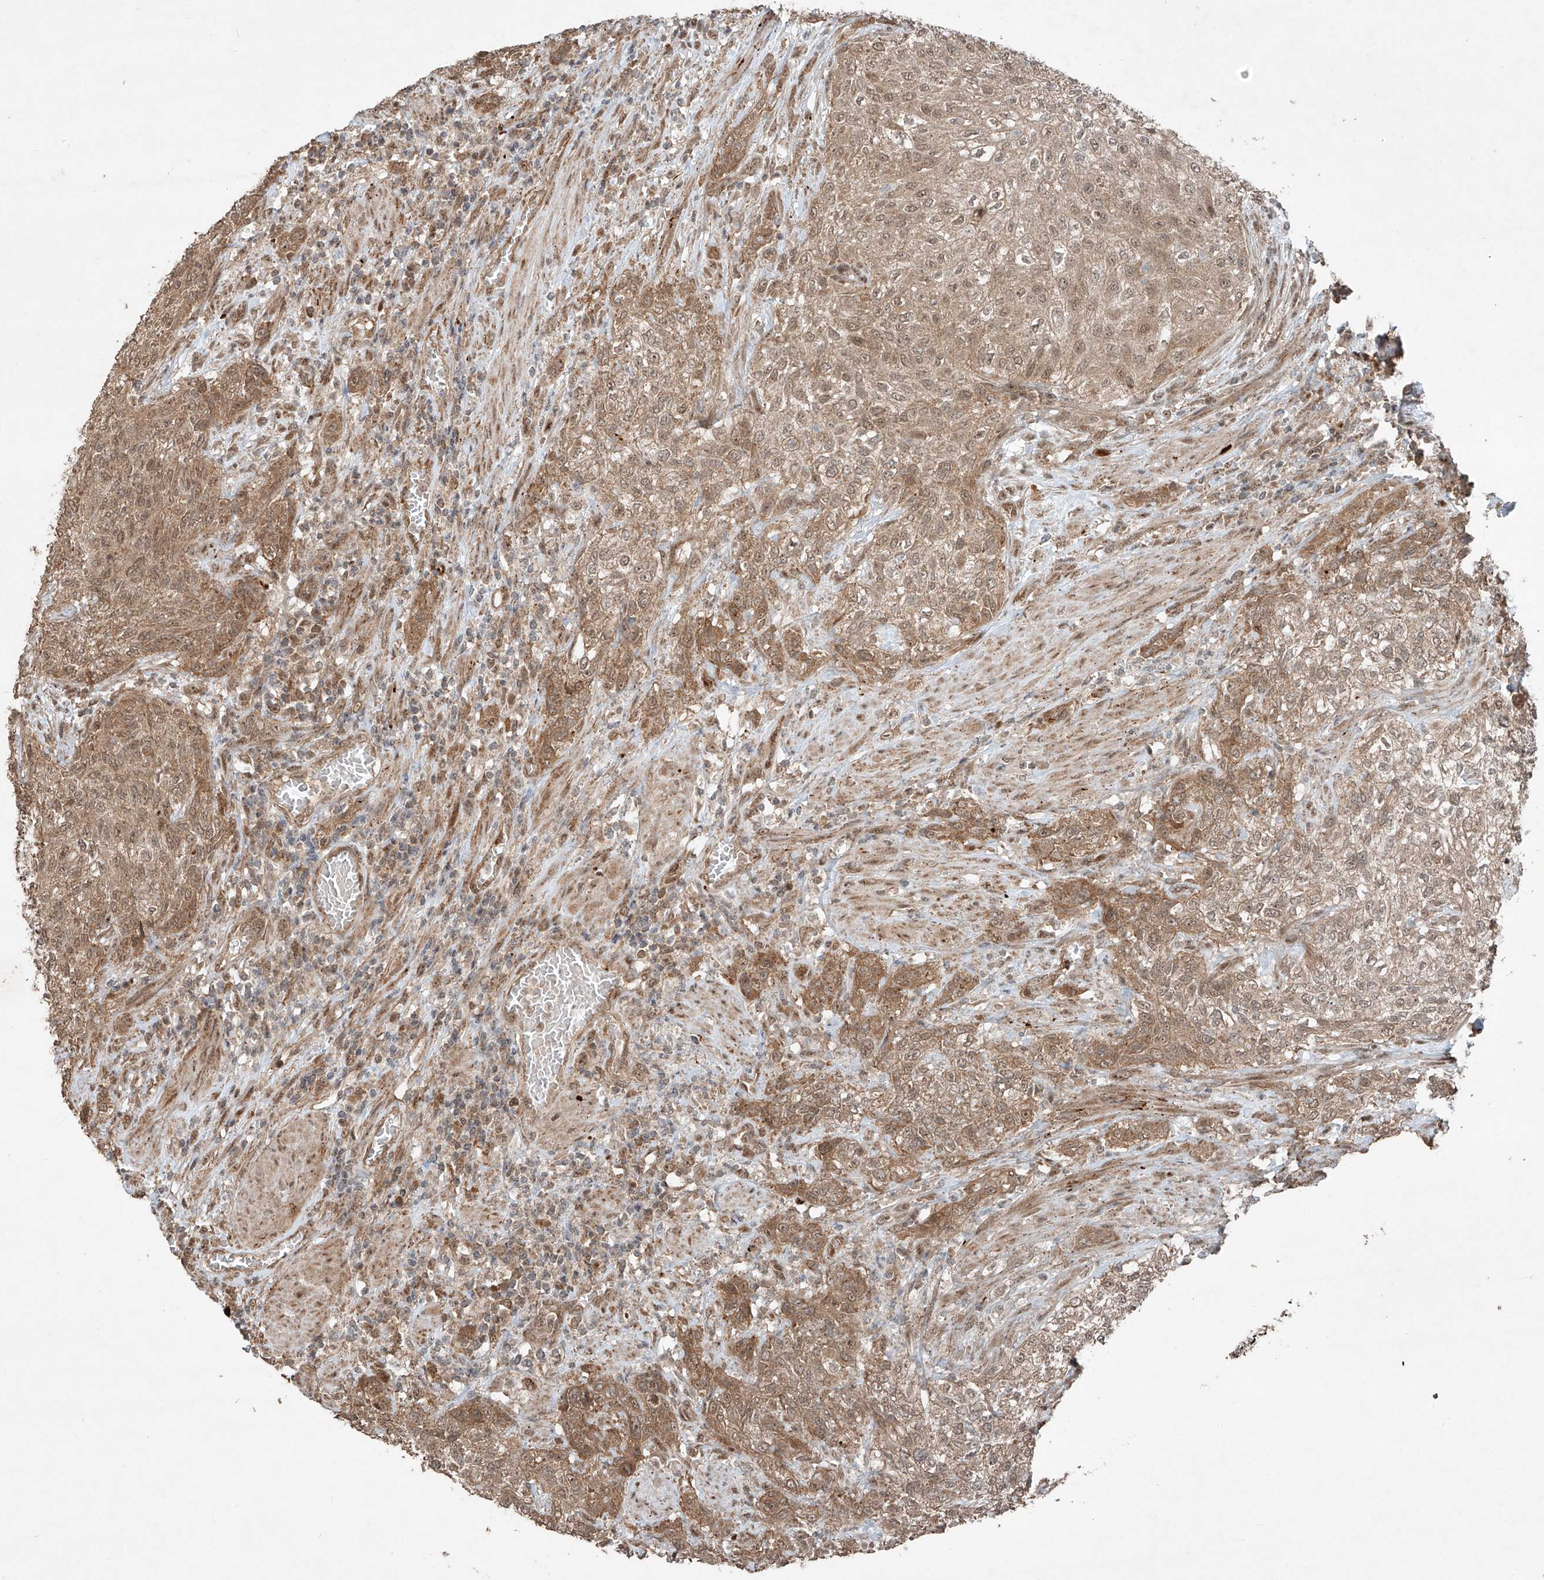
{"staining": {"intensity": "moderate", "quantity": ">75%", "location": "cytoplasmic/membranous,nuclear"}, "tissue": "urothelial cancer", "cell_type": "Tumor cells", "image_type": "cancer", "snomed": [{"axis": "morphology", "description": "Urothelial carcinoma, High grade"}, {"axis": "topography", "description": "Urinary bladder"}], "caption": "Human high-grade urothelial carcinoma stained with a brown dye exhibits moderate cytoplasmic/membranous and nuclear positive expression in approximately >75% of tumor cells.", "gene": "ZNF620", "patient": {"sex": "male", "age": 35}}